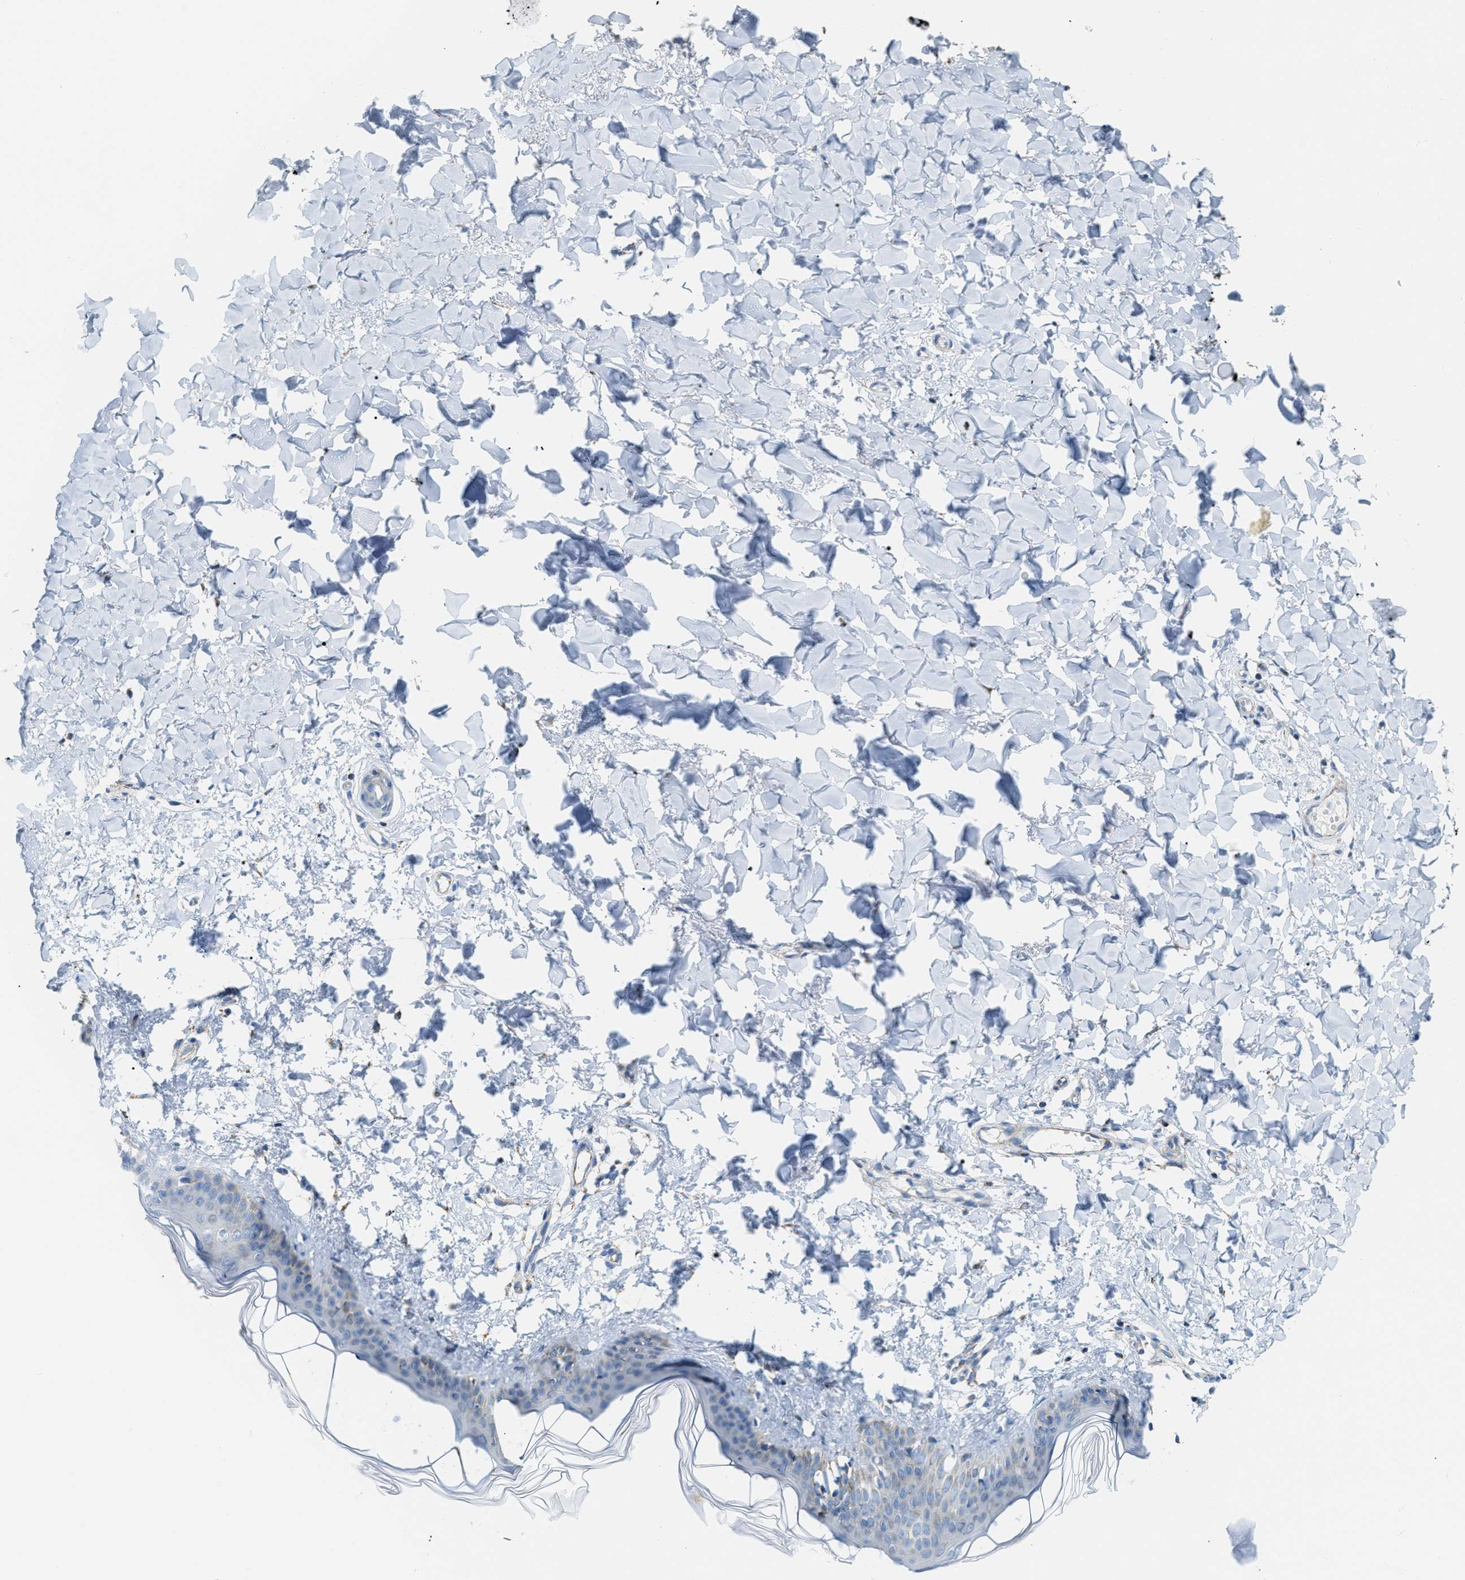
{"staining": {"intensity": "negative", "quantity": "none", "location": "none"}, "tissue": "skin", "cell_type": "Fibroblasts", "image_type": "normal", "snomed": [{"axis": "morphology", "description": "Normal tissue, NOS"}, {"axis": "topography", "description": "Skin"}], "caption": "IHC image of normal skin: skin stained with DAB (3,3'-diaminobenzidine) exhibits no significant protein staining in fibroblasts. (DAB IHC, high magnification).", "gene": "JADE1", "patient": {"sex": "female", "age": 17}}